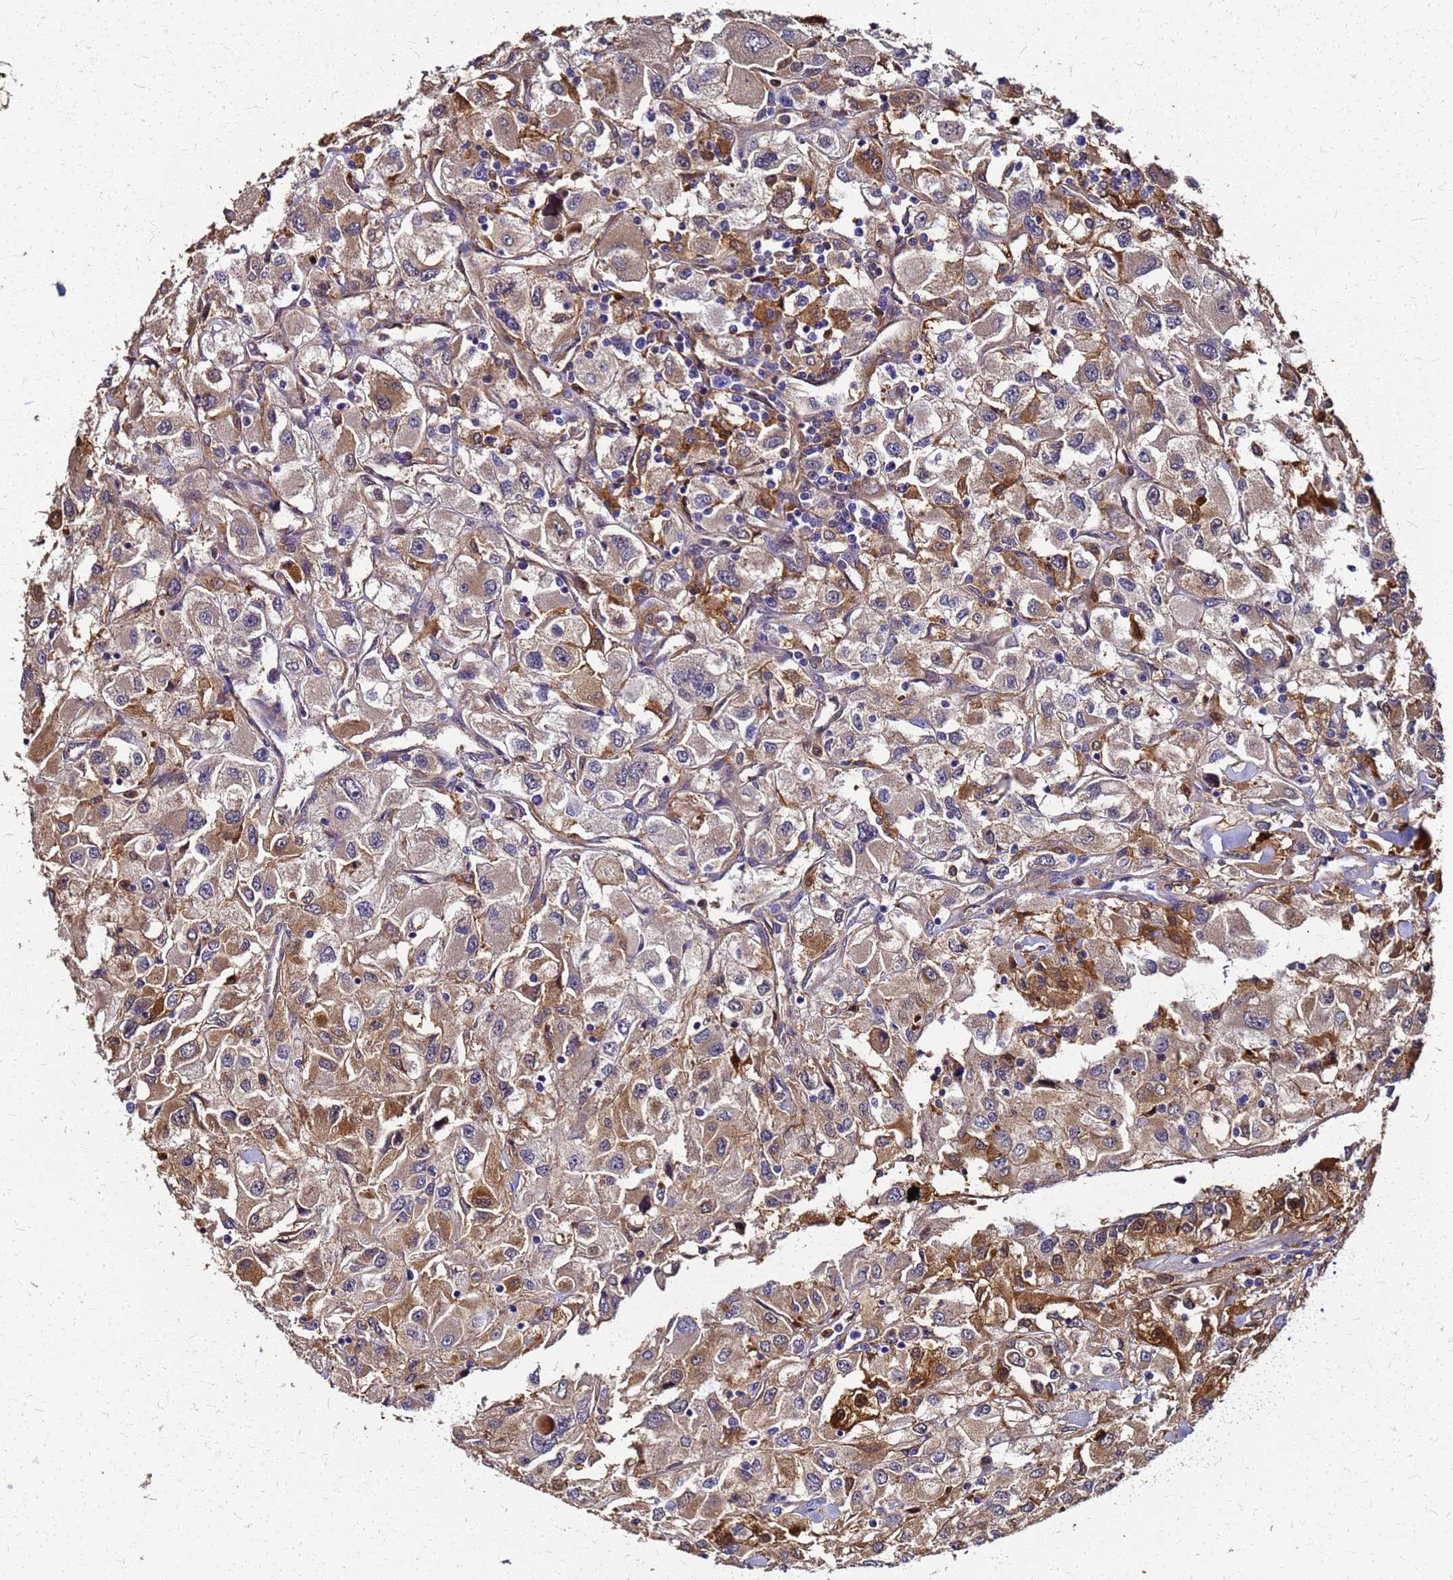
{"staining": {"intensity": "strong", "quantity": "<25%", "location": "cytoplasmic/membranous,nuclear"}, "tissue": "renal cancer", "cell_type": "Tumor cells", "image_type": "cancer", "snomed": [{"axis": "morphology", "description": "Adenocarcinoma, NOS"}, {"axis": "topography", "description": "Kidney"}], "caption": "Human adenocarcinoma (renal) stained with a protein marker displays strong staining in tumor cells.", "gene": "S100A11", "patient": {"sex": "female", "age": 52}}